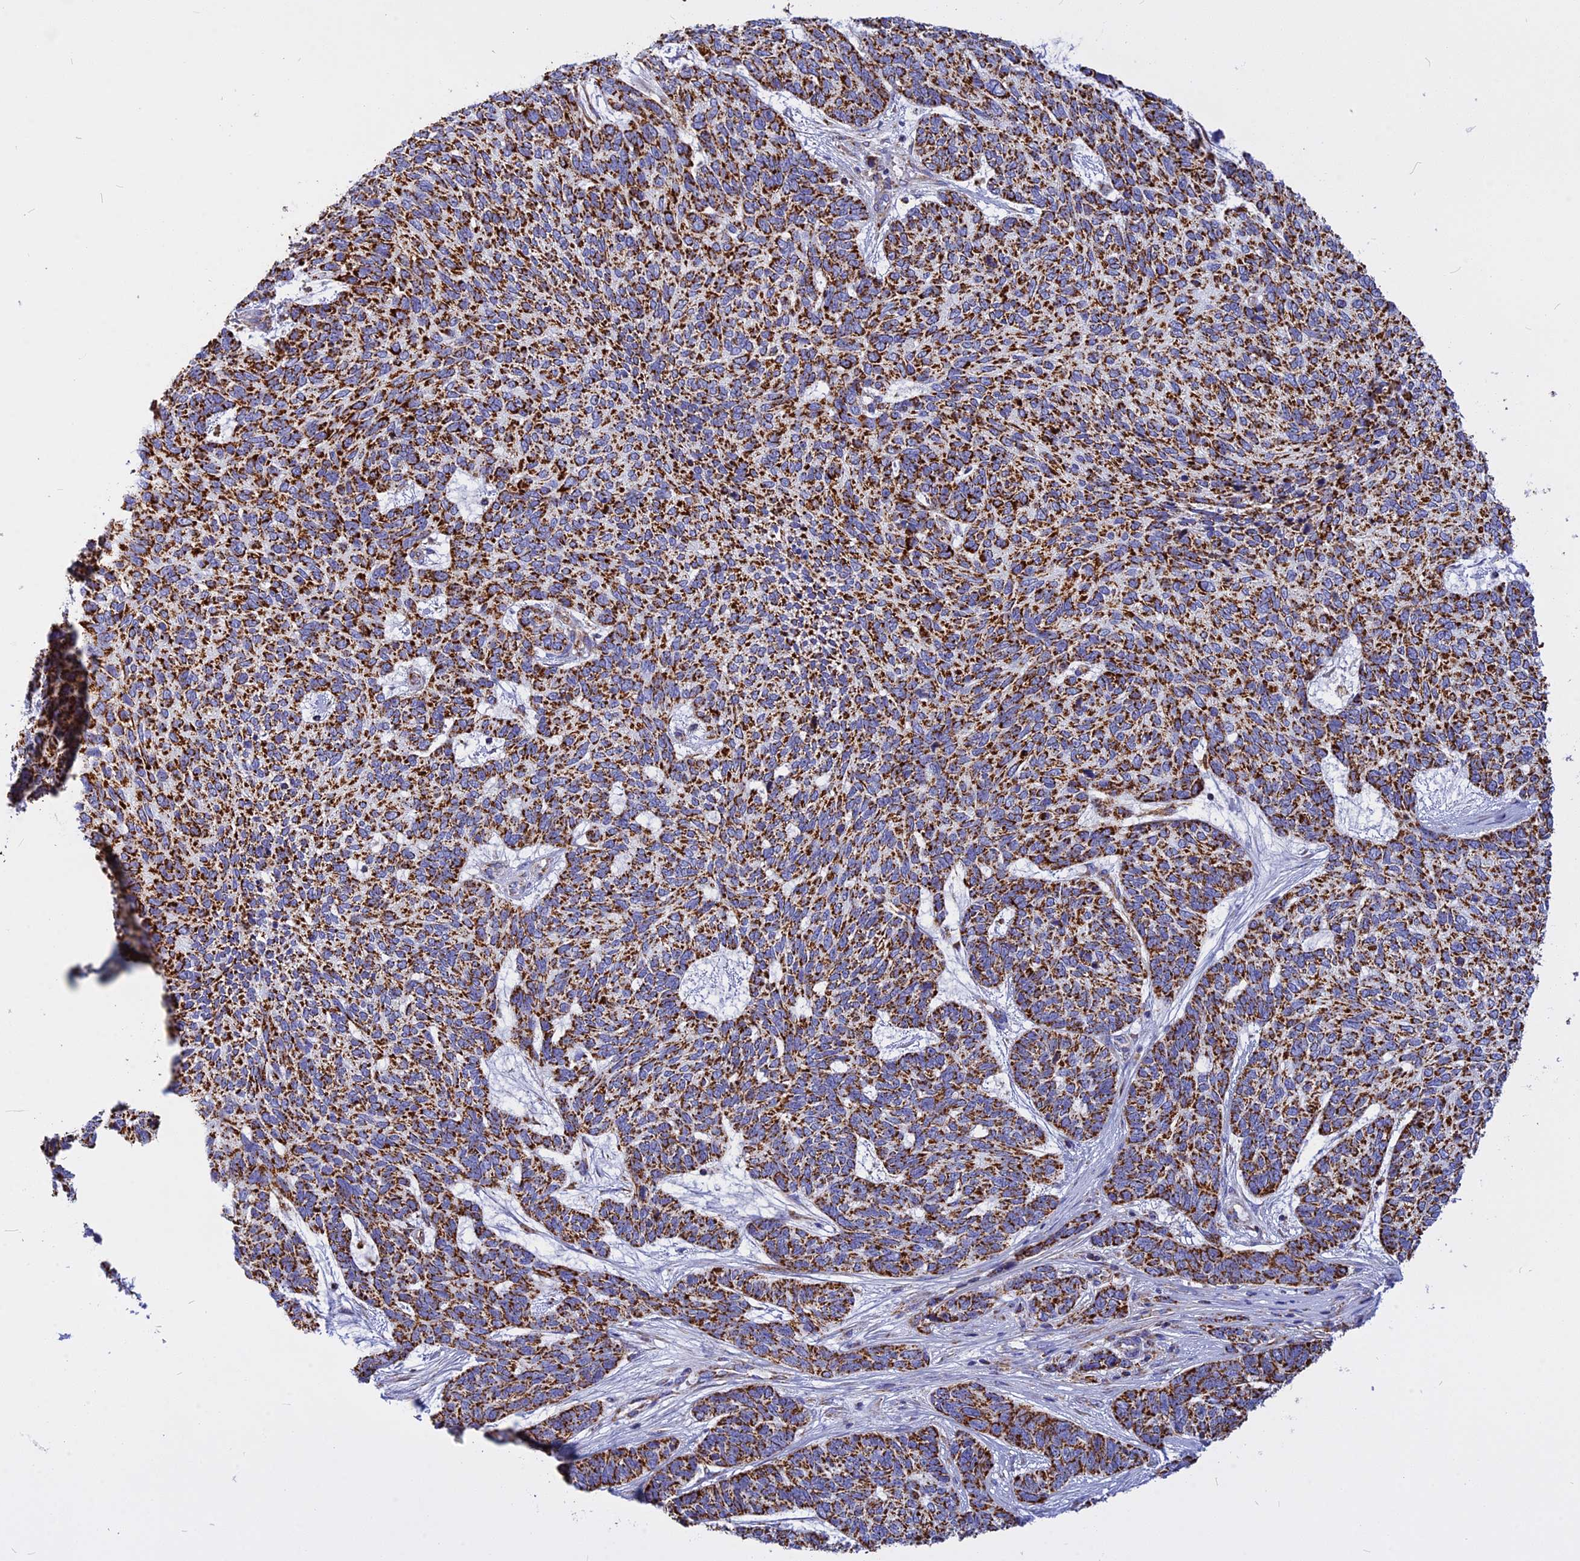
{"staining": {"intensity": "strong", "quantity": ">75%", "location": "cytoplasmic/membranous"}, "tissue": "skin cancer", "cell_type": "Tumor cells", "image_type": "cancer", "snomed": [{"axis": "morphology", "description": "Basal cell carcinoma"}, {"axis": "topography", "description": "Skin"}], "caption": "High-power microscopy captured an IHC image of skin basal cell carcinoma, revealing strong cytoplasmic/membranous expression in about >75% of tumor cells.", "gene": "VDAC2", "patient": {"sex": "female", "age": 65}}